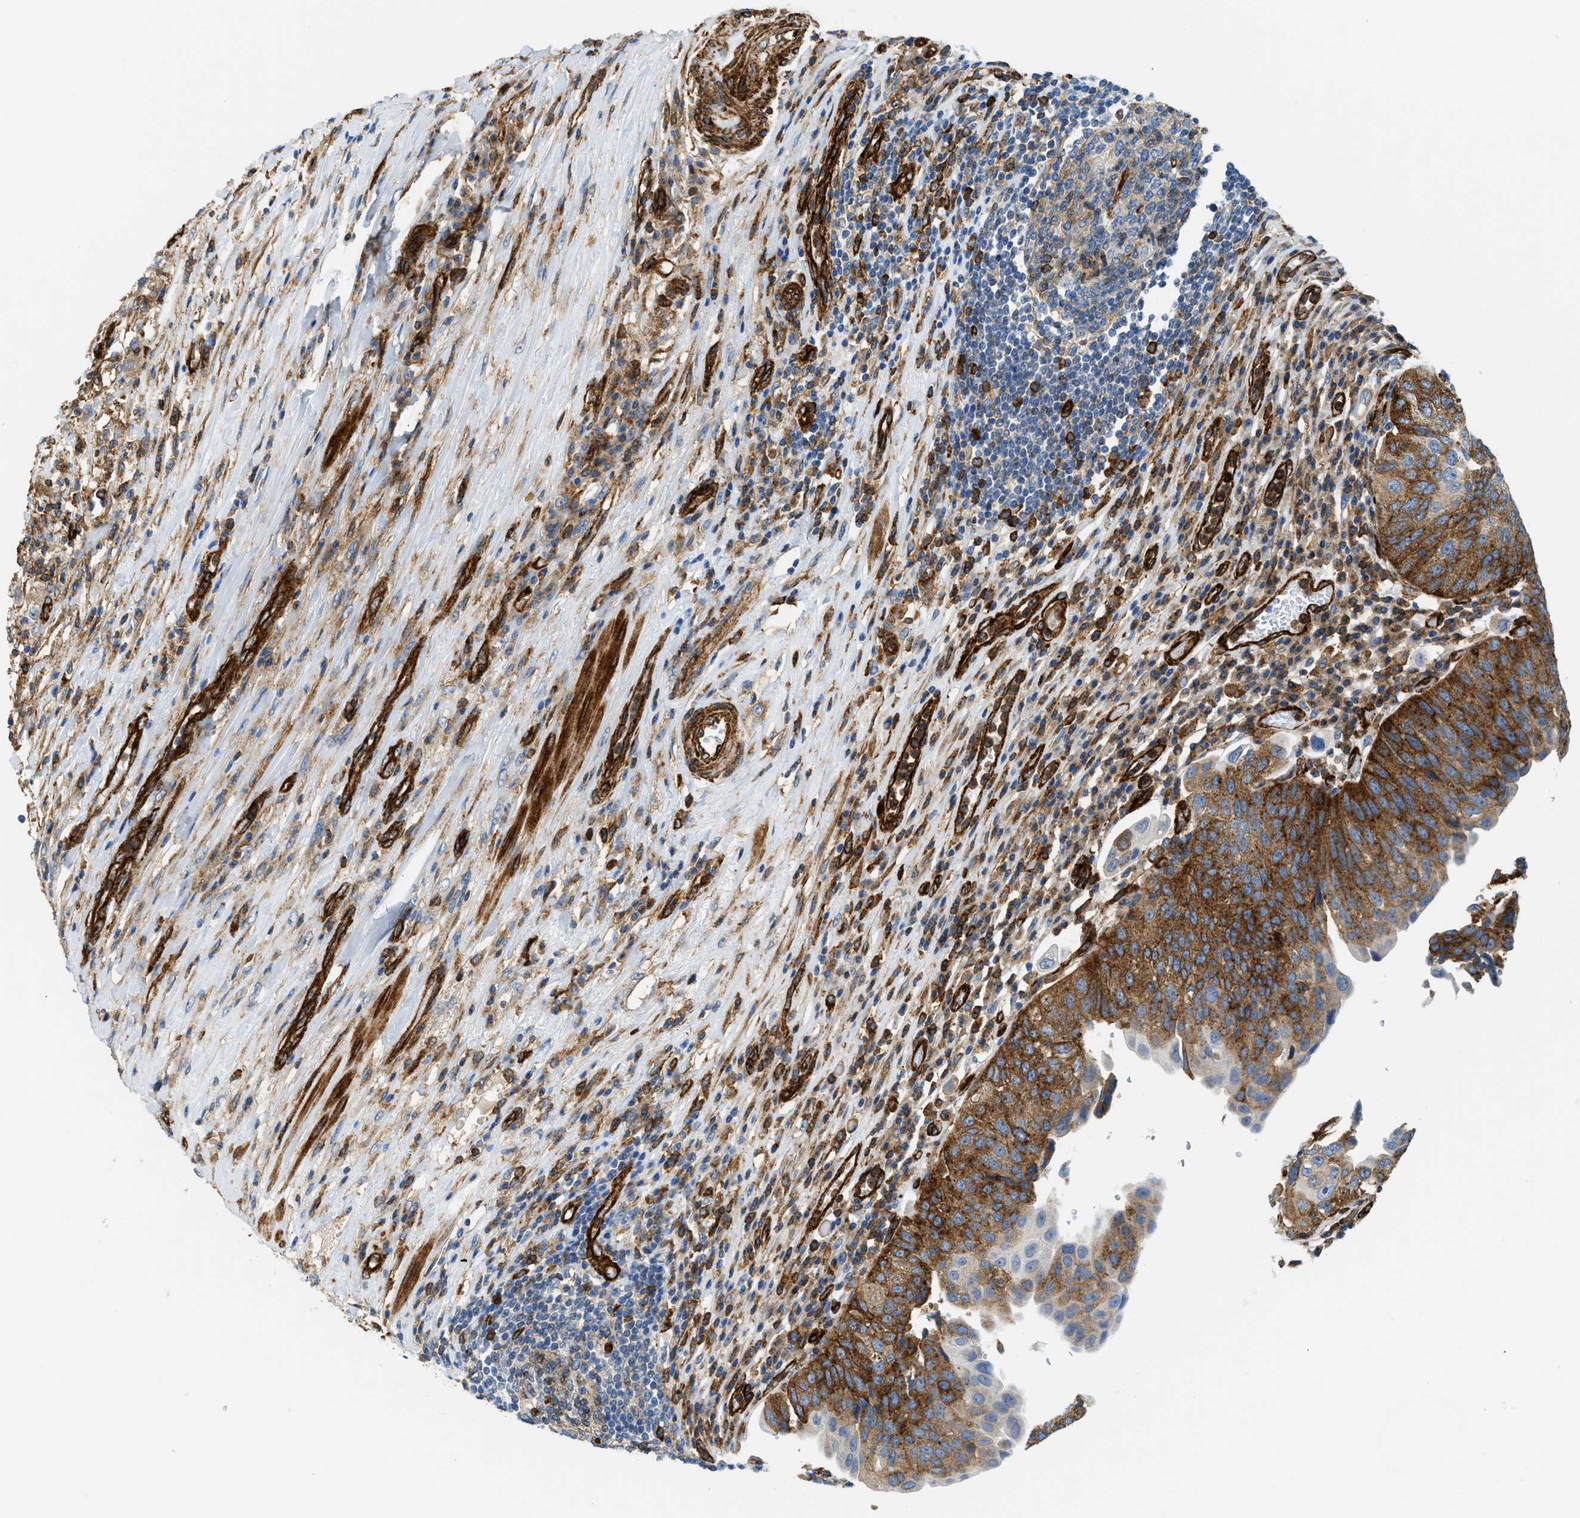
{"staining": {"intensity": "moderate", "quantity": ">75%", "location": "cytoplasmic/membranous"}, "tissue": "urothelial cancer", "cell_type": "Tumor cells", "image_type": "cancer", "snomed": [{"axis": "morphology", "description": "Urothelial carcinoma, High grade"}, {"axis": "topography", "description": "Urinary bladder"}], "caption": "Immunohistochemical staining of urothelial cancer reveals medium levels of moderate cytoplasmic/membranous staining in approximately >75% of tumor cells.", "gene": "HIP1", "patient": {"sex": "female", "age": 80}}